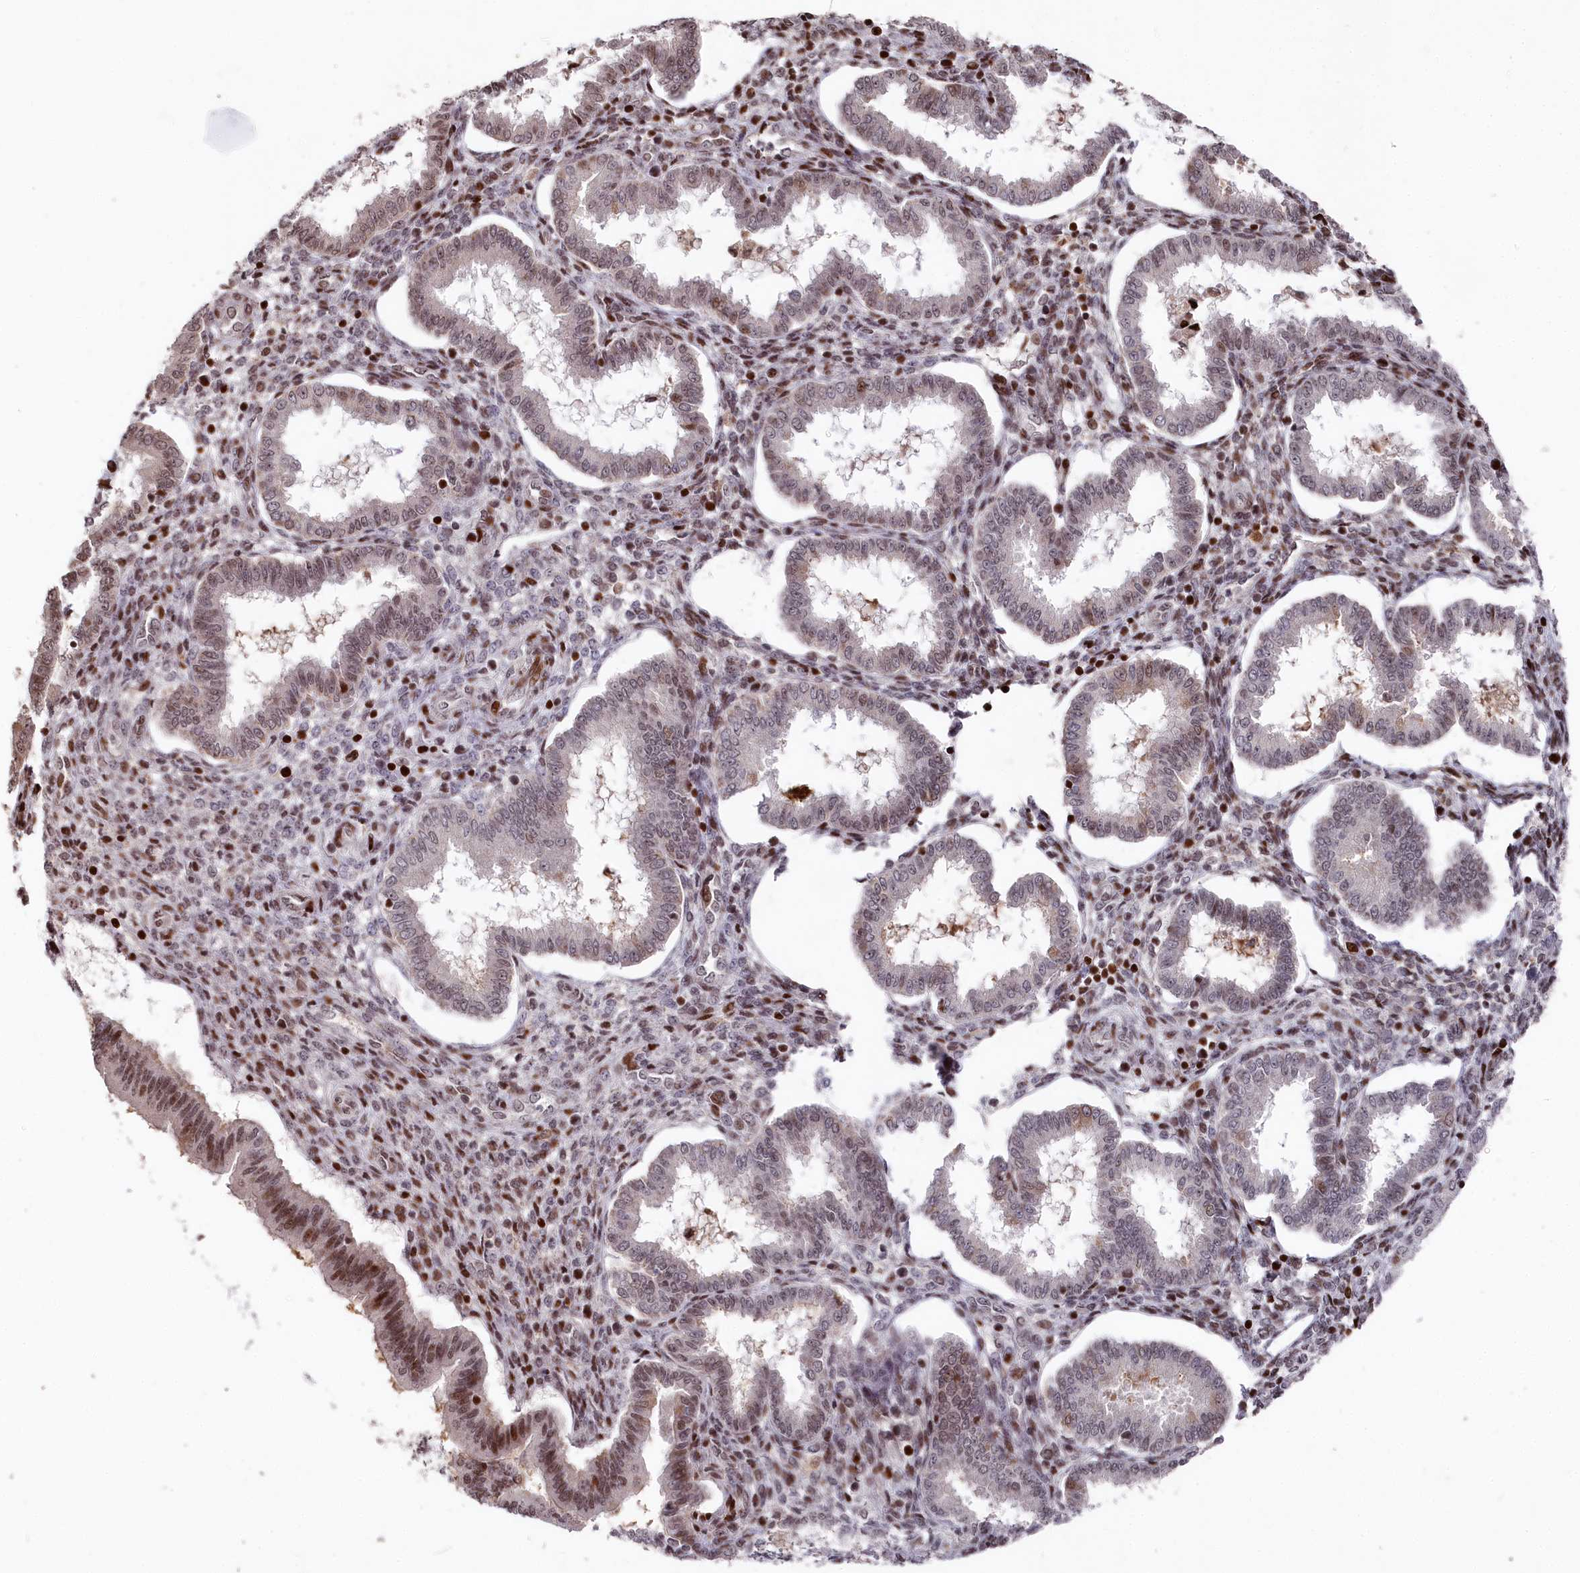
{"staining": {"intensity": "strong", "quantity": "25%-75%", "location": "nuclear"}, "tissue": "endometrium", "cell_type": "Cells in endometrial stroma", "image_type": "normal", "snomed": [{"axis": "morphology", "description": "Normal tissue, NOS"}, {"axis": "topography", "description": "Endometrium"}], "caption": "Immunohistochemical staining of benign human endometrium reveals high levels of strong nuclear positivity in approximately 25%-75% of cells in endometrial stroma.", "gene": "MCF2L2", "patient": {"sex": "female", "age": 24}}